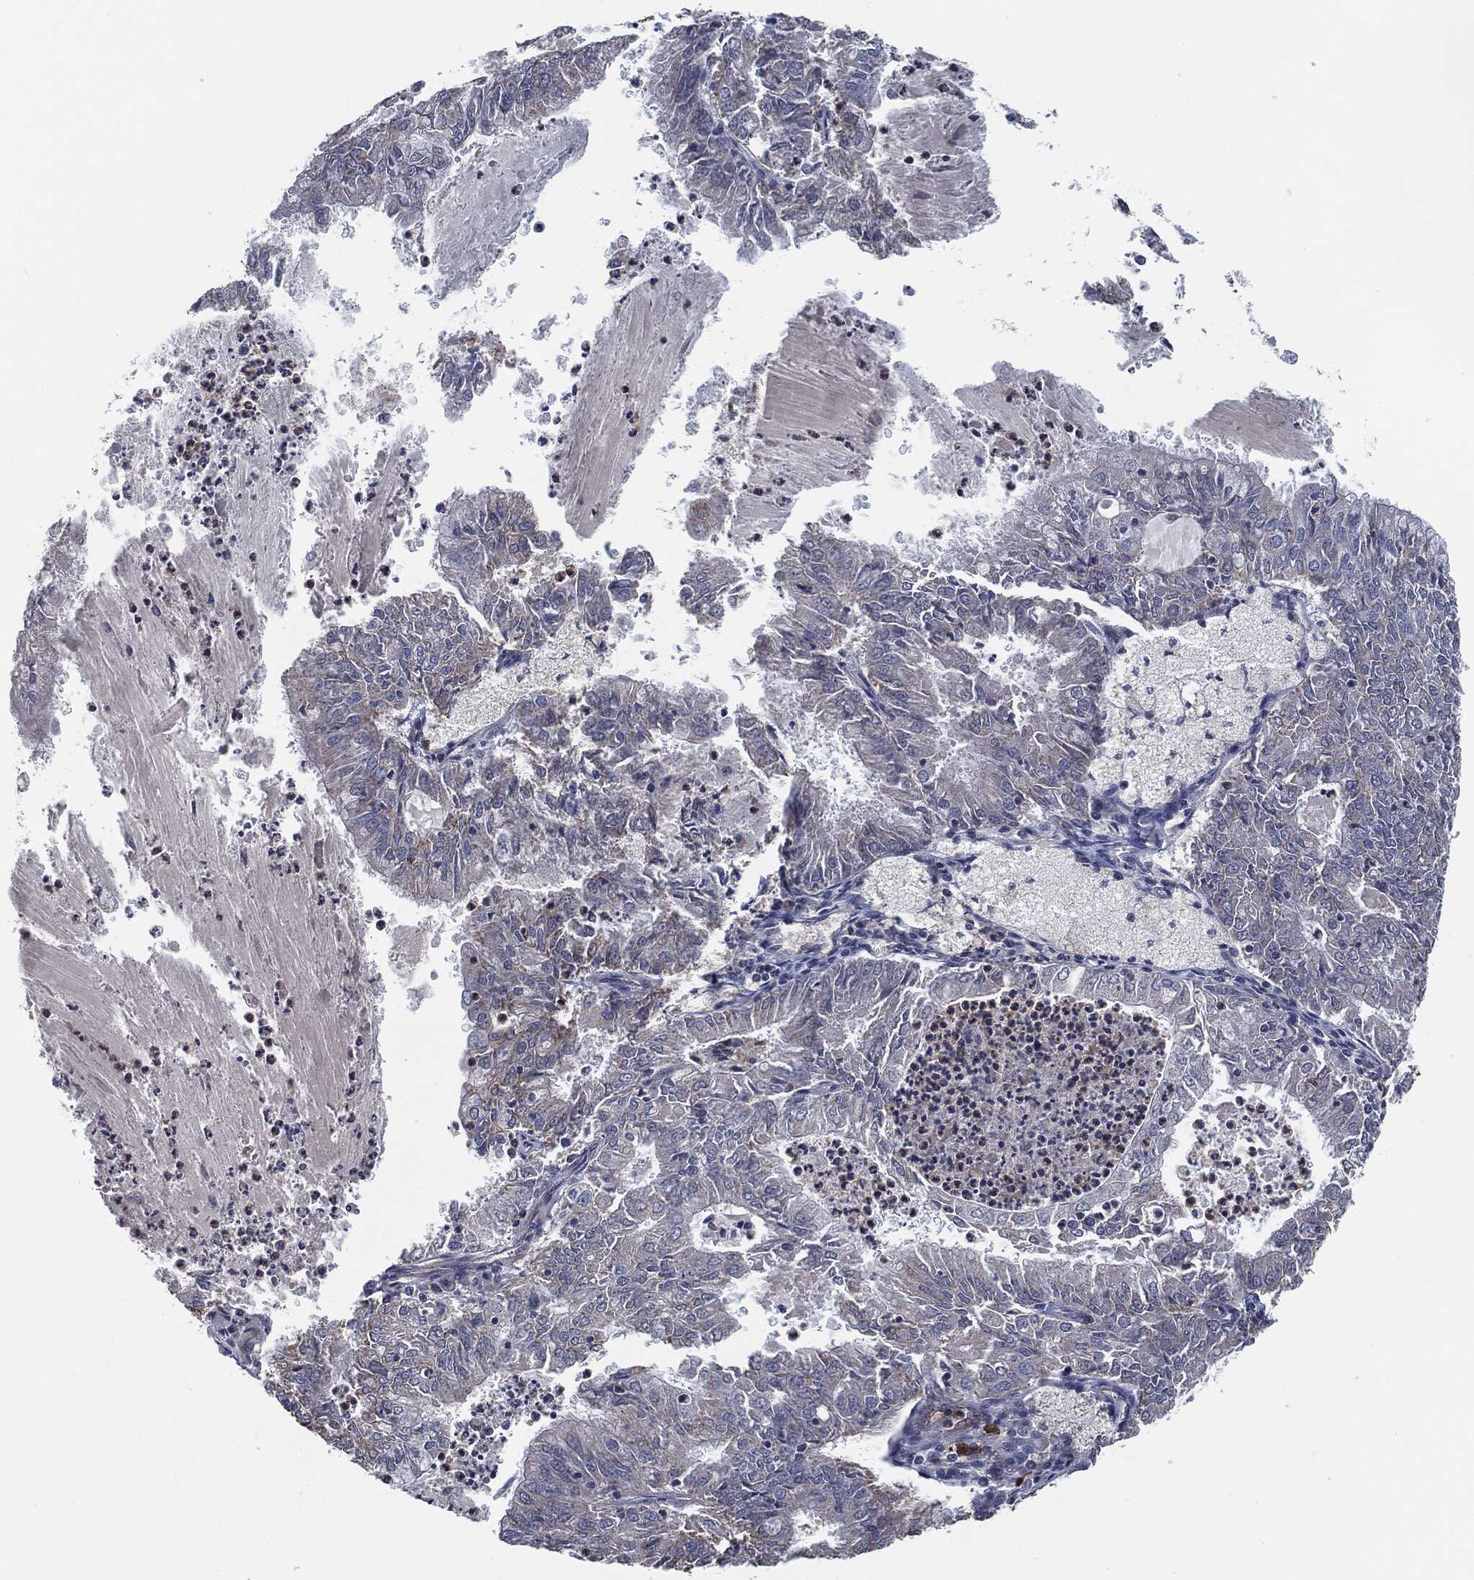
{"staining": {"intensity": "negative", "quantity": "none", "location": "none"}, "tissue": "endometrial cancer", "cell_type": "Tumor cells", "image_type": "cancer", "snomed": [{"axis": "morphology", "description": "Adenocarcinoma, NOS"}, {"axis": "topography", "description": "Endometrium"}], "caption": "Immunohistochemistry histopathology image of endometrial cancer stained for a protein (brown), which exhibits no staining in tumor cells.", "gene": "SVIL", "patient": {"sex": "female", "age": 57}}